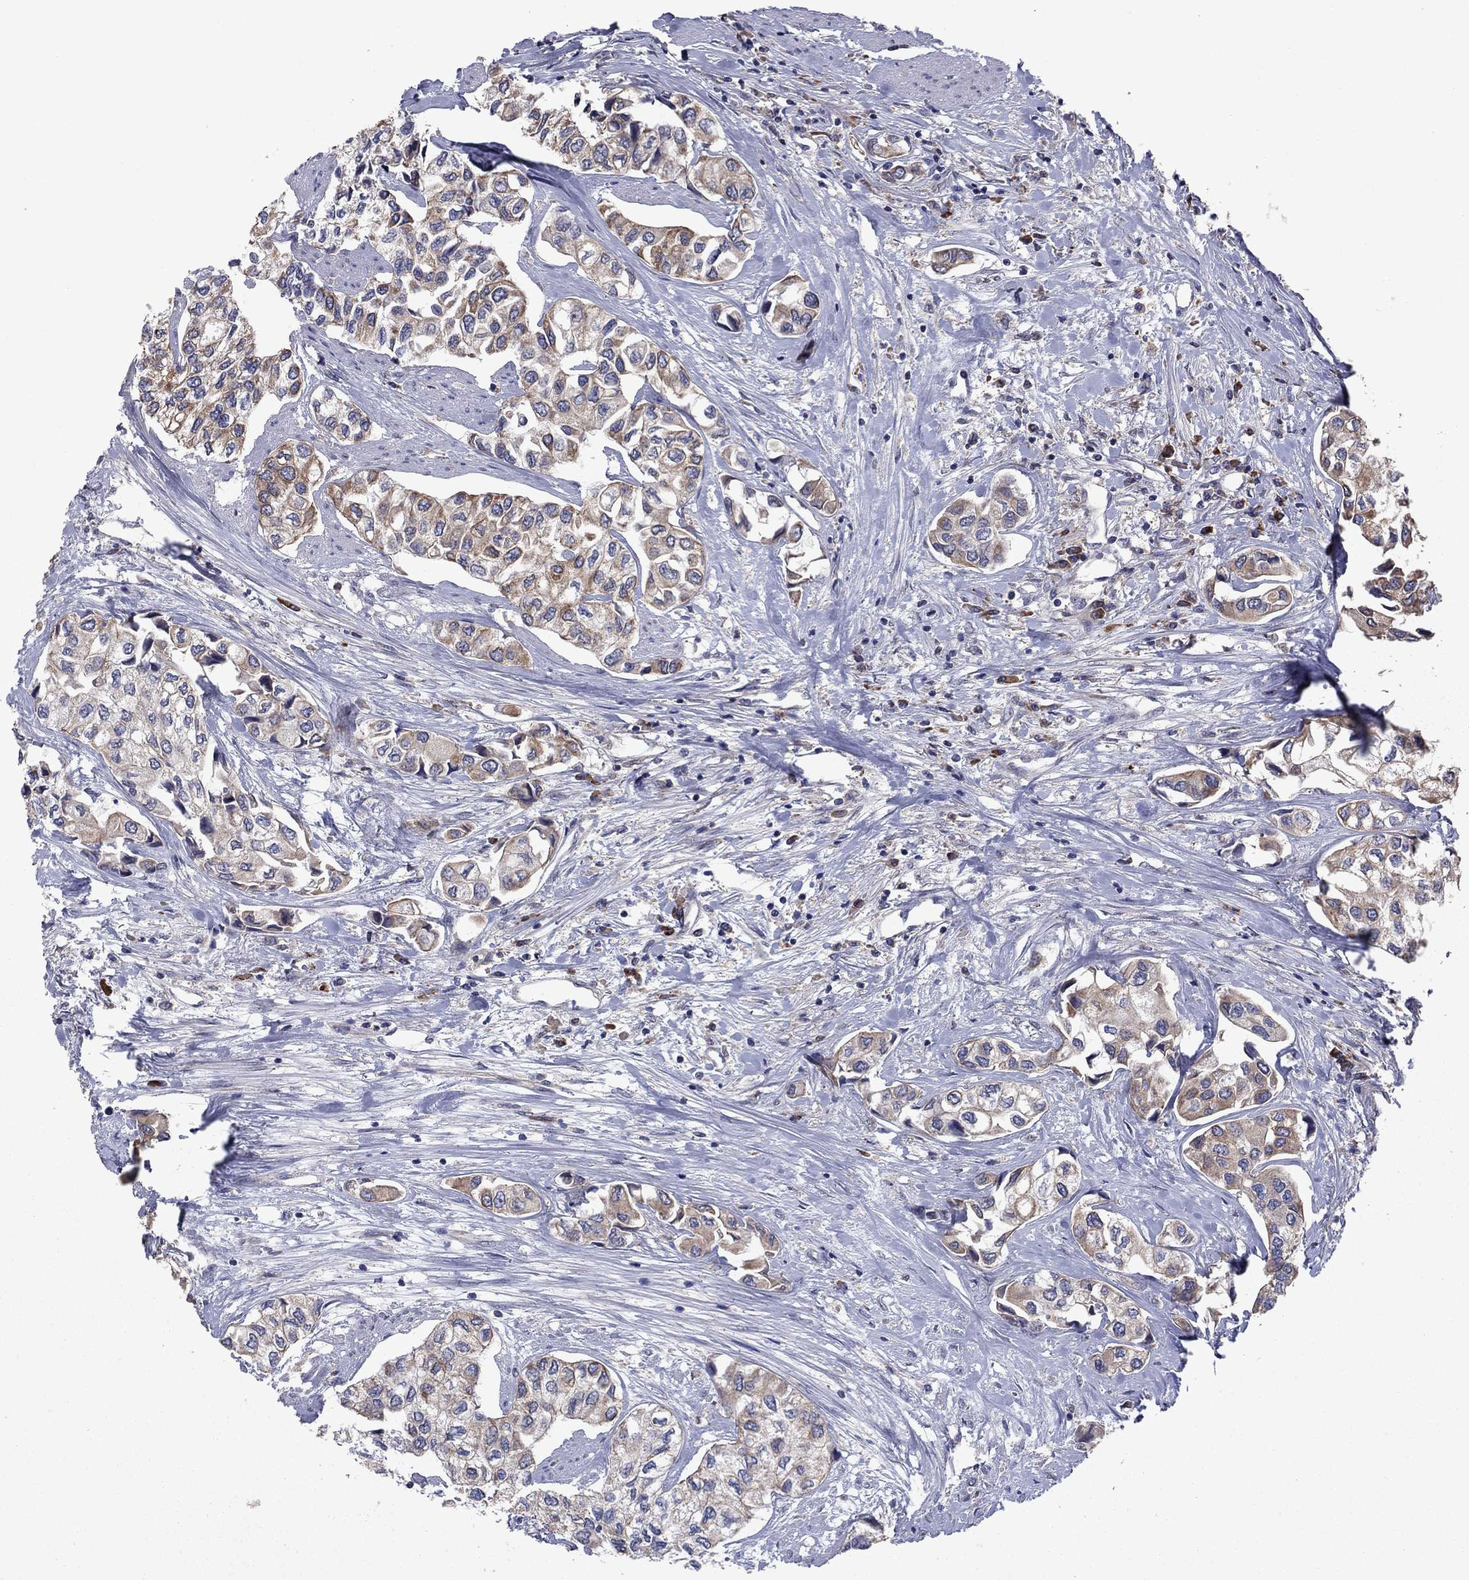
{"staining": {"intensity": "moderate", "quantity": "<25%", "location": "cytoplasmic/membranous"}, "tissue": "urothelial cancer", "cell_type": "Tumor cells", "image_type": "cancer", "snomed": [{"axis": "morphology", "description": "Urothelial carcinoma, High grade"}, {"axis": "topography", "description": "Urinary bladder"}], "caption": "The micrograph demonstrates a brown stain indicating the presence of a protein in the cytoplasmic/membranous of tumor cells in urothelial carcinoma (high-grade). Using DAB (brown) and hematoxylin (blue) stains, captured at high magnification using brightfield microscopy.", "gene": "MEA1", "patient": {"sex": "male", "age": 73}}